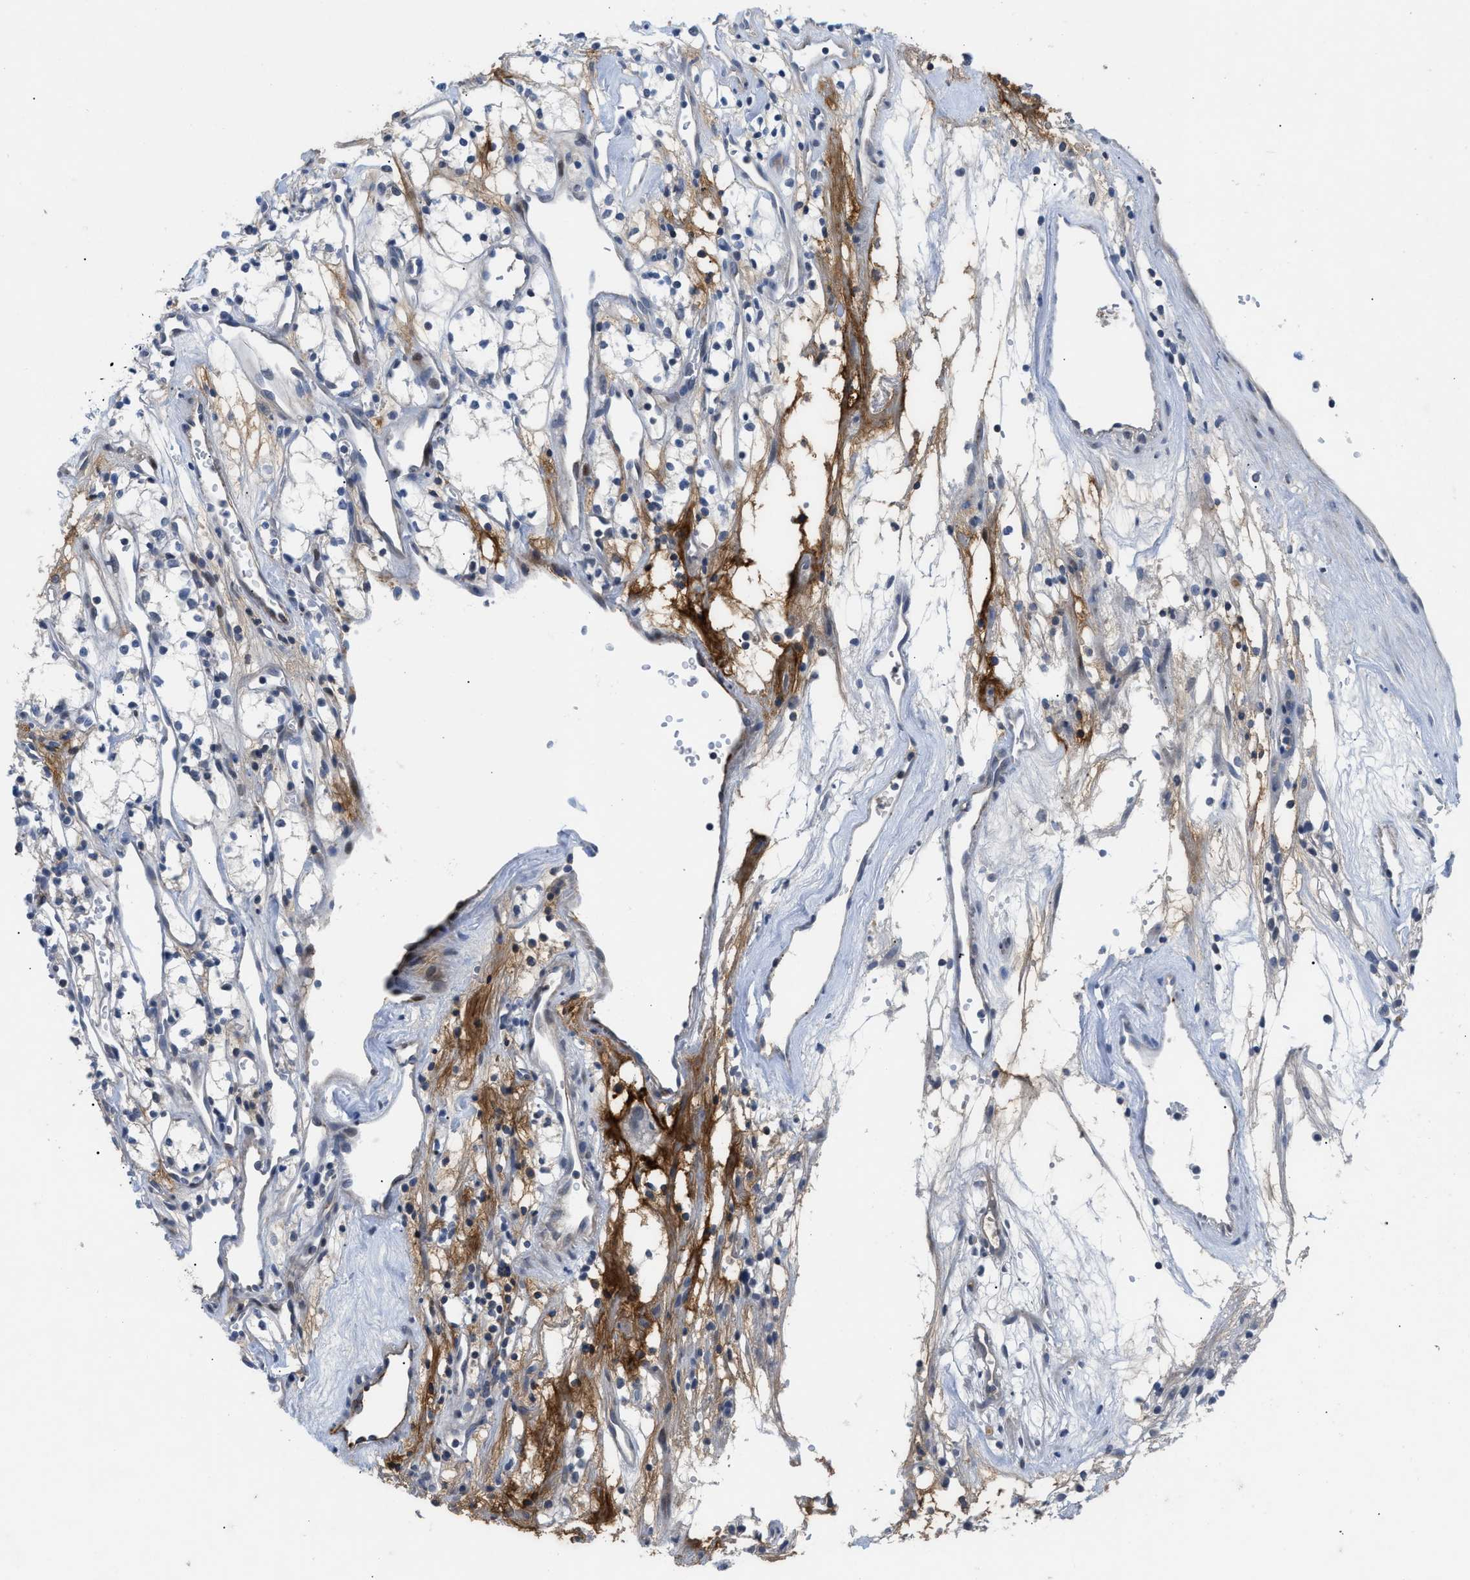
{"staining": {"intensity": "negative", "quantity": "none", "location": "none"}, "tissue": "renal cancer", "cell_type": "Tumor cells", "image_type": "cancer", "snomed": [{"axis": "morphology", "description": "Adenocarcinoma, NOS"}, {"axis": "topography", "description": "Kidney"}], "caption": "Immunohistochemistry (IHC) micrograph of neoplastic tissue: adenocarcinoma (renal) stained with DAB demonstrates no significant protein expression in tumor cells. The staining is performed using DAB (3,3'-diaminobenzidine) brown chromogen with nuclei counter-stained in using hematoxylin.", "gene": "OR9K2", "patient": {"sex": "male", "age": 59}}